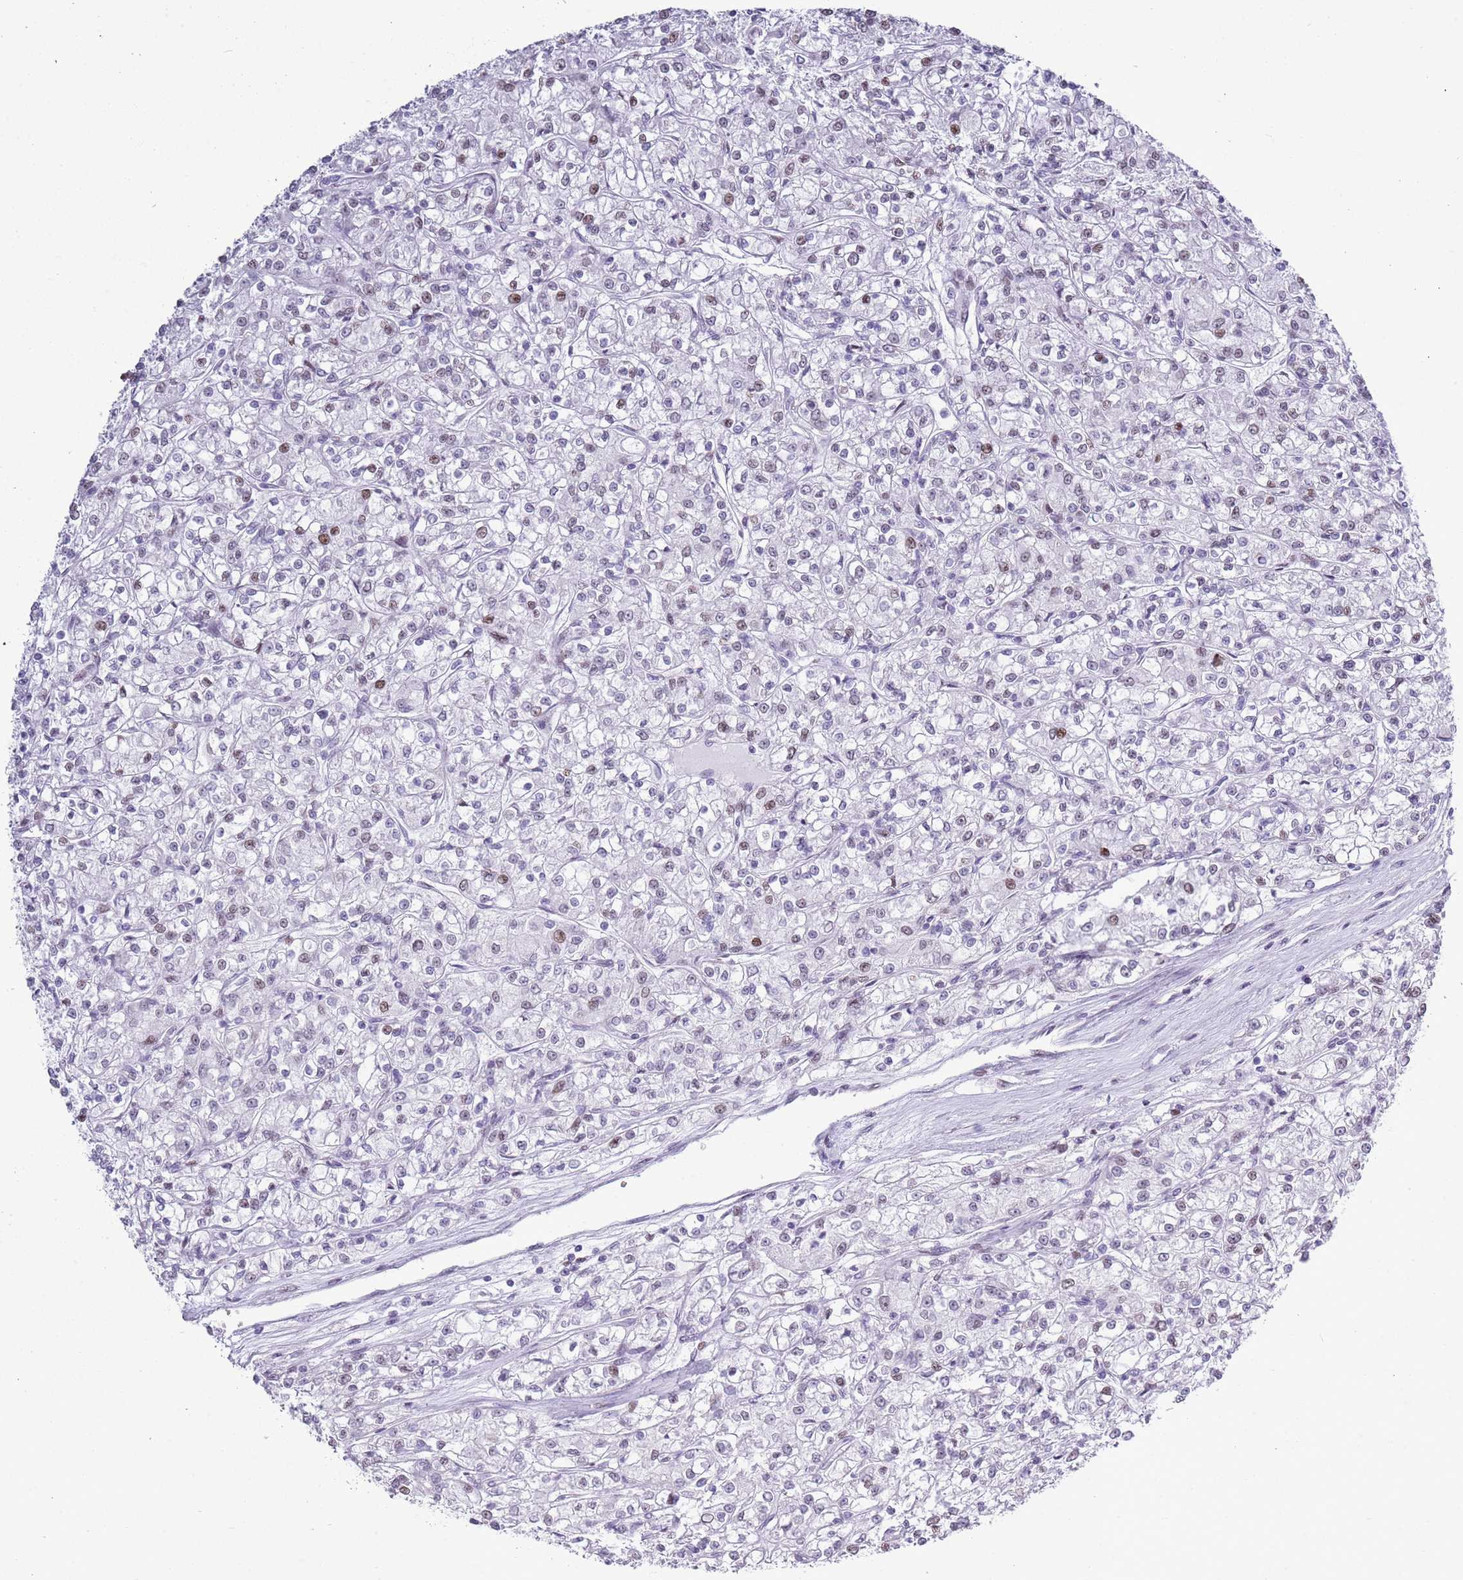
{"staining": {"intensity": "moderate", "quantity": "<25%", "location": "nuclear"}, "tissue": "renal cancer", "cell_type": "Tumor cells", "image_type": "cancer", "snomed": [{"axis": "morphology", "description": "Adenocarcinoma, NOS"}, {"axis": "topography", "description": "Kidney"}], "caption": "The photomicrograph exhibits staining of renal adenocarcinoma, revealing moderate nuclear protein staining (brown color) within tumor cells.", "gene": "ASIP", "patient": {"sex": "female", "age": 59}}